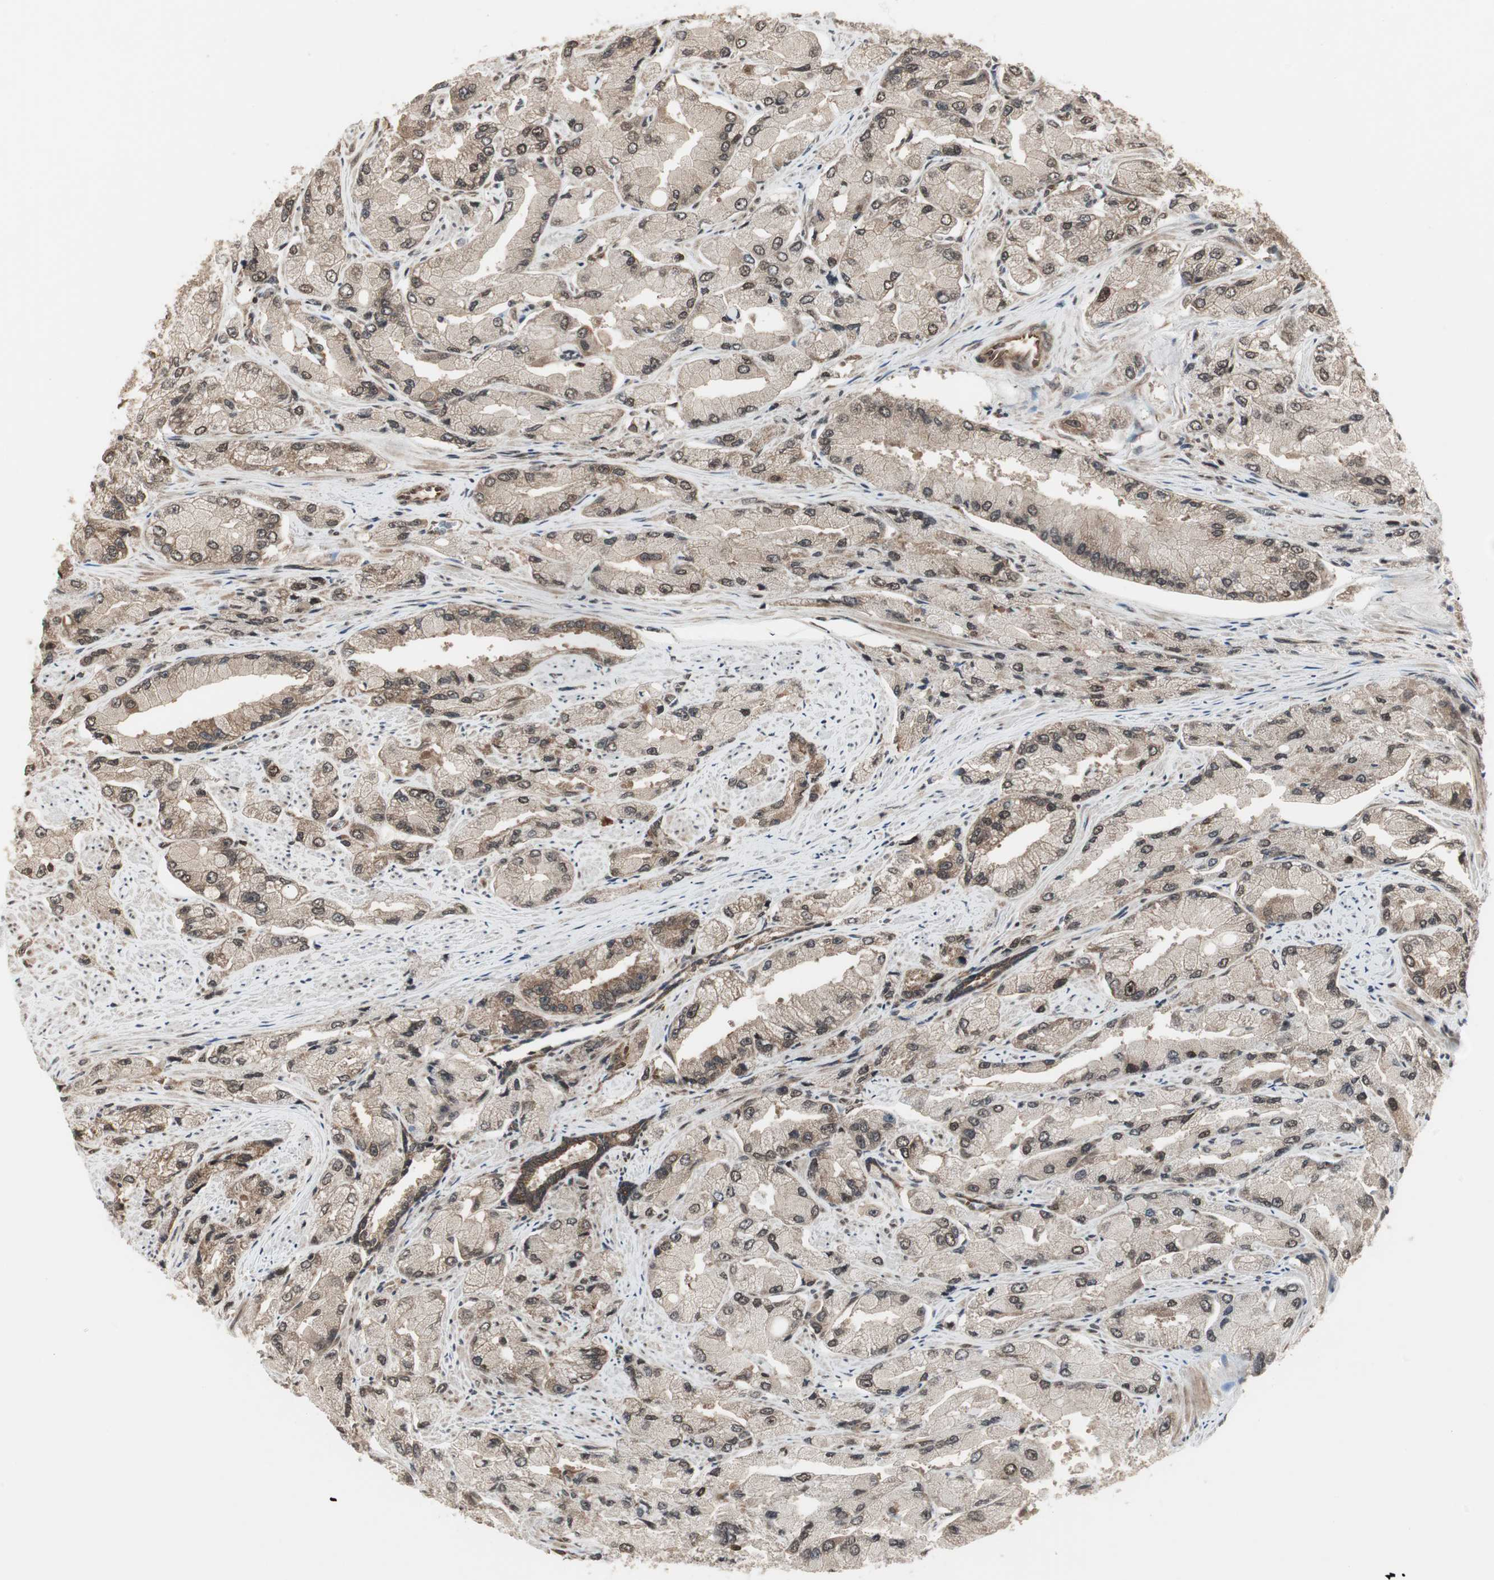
{"staining": {"intensity": "weak", "quantity": ">75%", "location": "cytoplasmic/membranous,nuclear"}, "tissue": "prostate cancer", "cell_type": "Tumor cells", "image_type": "cancer", "snomed": [{"axis": "morphology", "description": "Adenocarcinoma, High grade"}, {"axis": "topography", "description": "Prostate"}], "caption": "Tumor cells demonstrate weak cytoplasmic/membranous and nuclear staining in approximately >75% of cells in prostate high-grade adenocarcinoma. Using DAB (brown) and hematoxylin (blue) stains, captured at high magnification using brightfield microscopy.", "gene": "CSNK2B", "patient": {"sex": "male", "age": 58}}